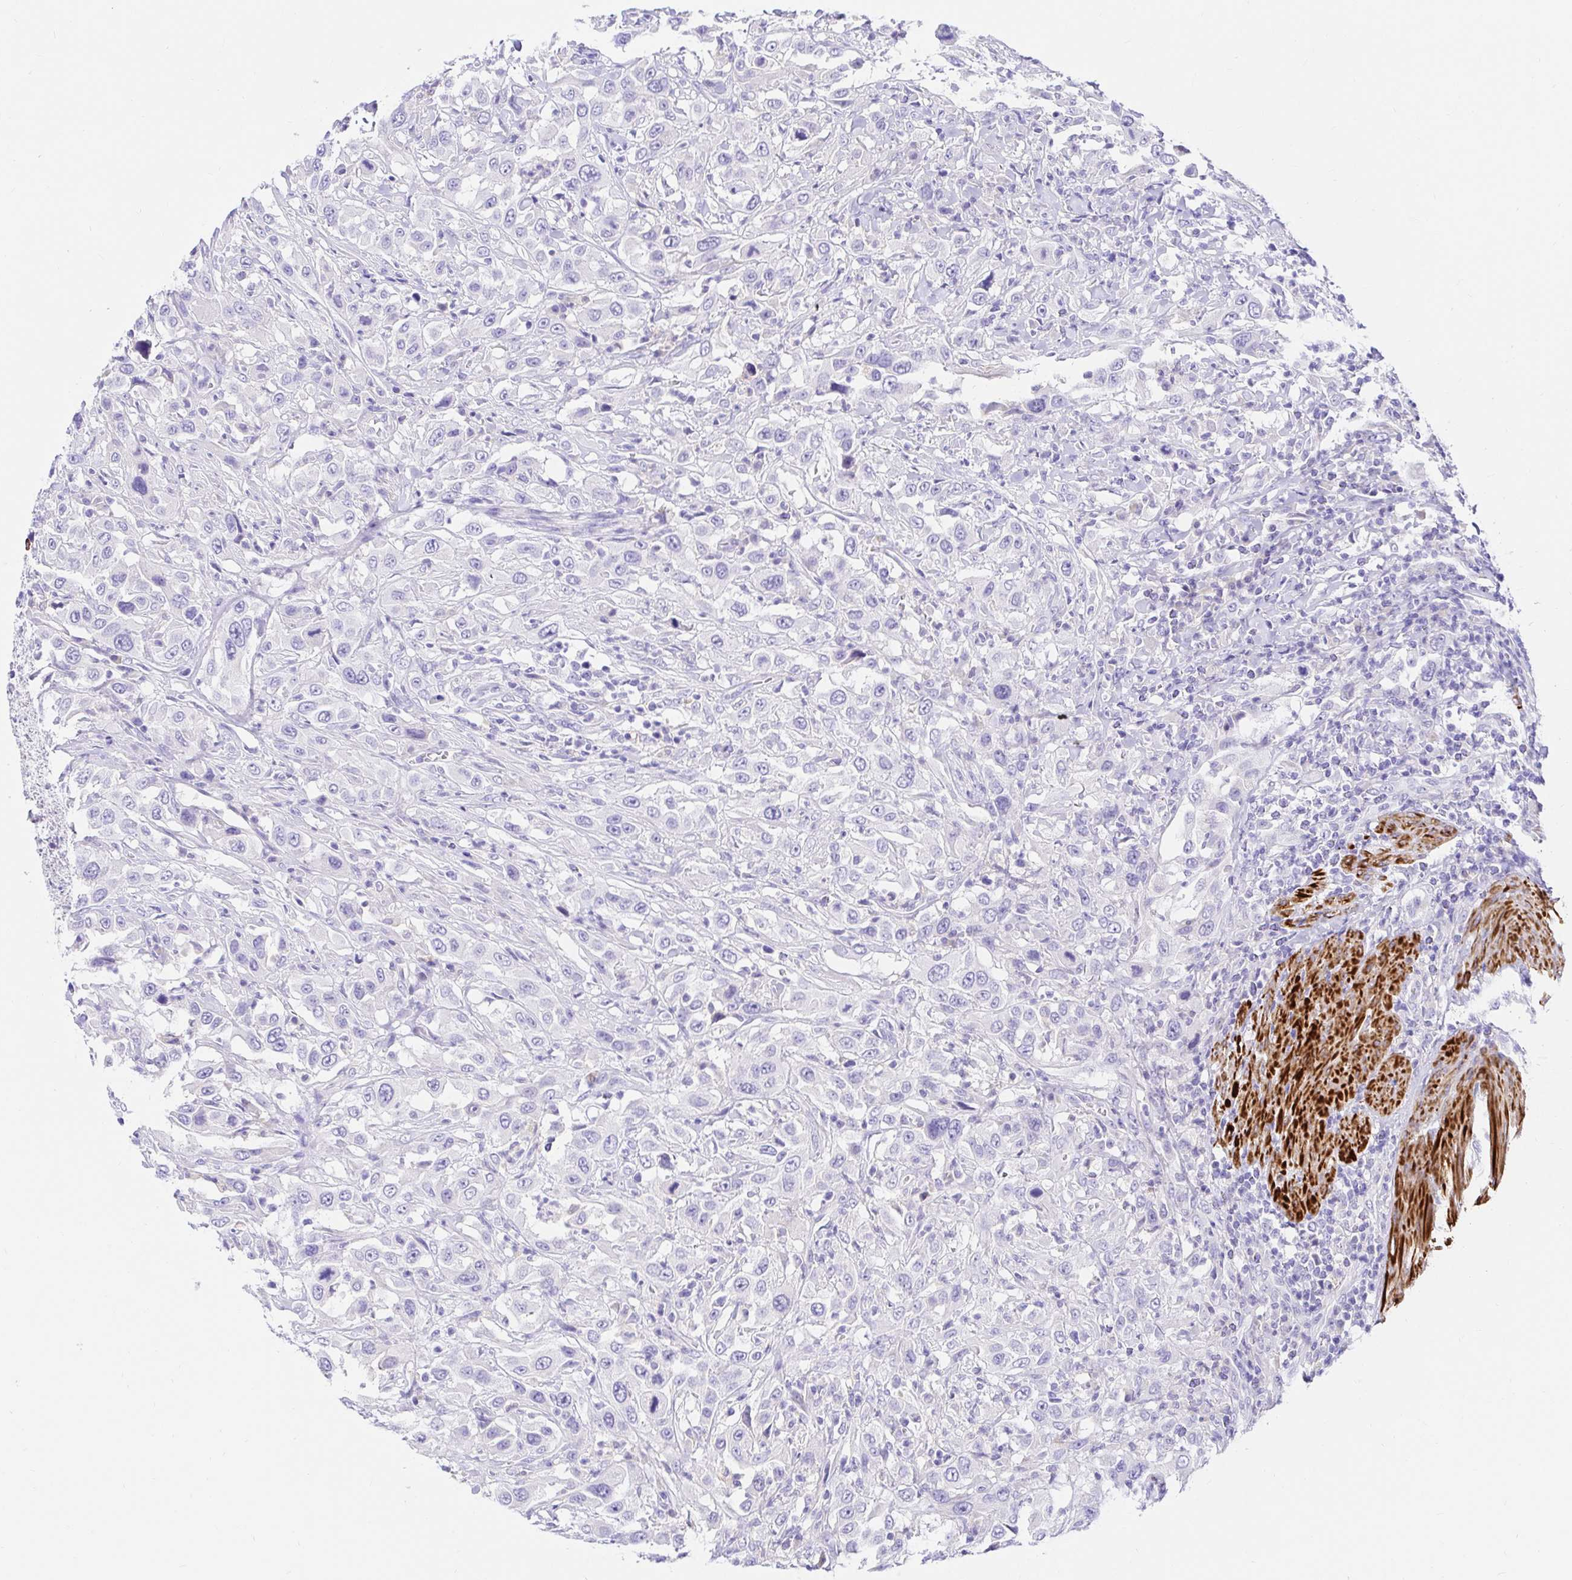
{"staining": {"intensity": "negative", "quantity": "none", "location": "none"}, "tissue": "urothelial cancer", "cell_type": "Tumor cells", "image_type": "cancer", "snomed": [{"axis": "morphology", "description": "Urothelial carcinoma, High grade"}, {"axis": "topography", "description": "Urinary bladder"}], "caption": "High-grade urothelial carcinoma was stained to show a protein in brown. There is no significant staining in tumor cells.", "gene": "BACE2", "patient": {"sex": "male", "age": 61}}